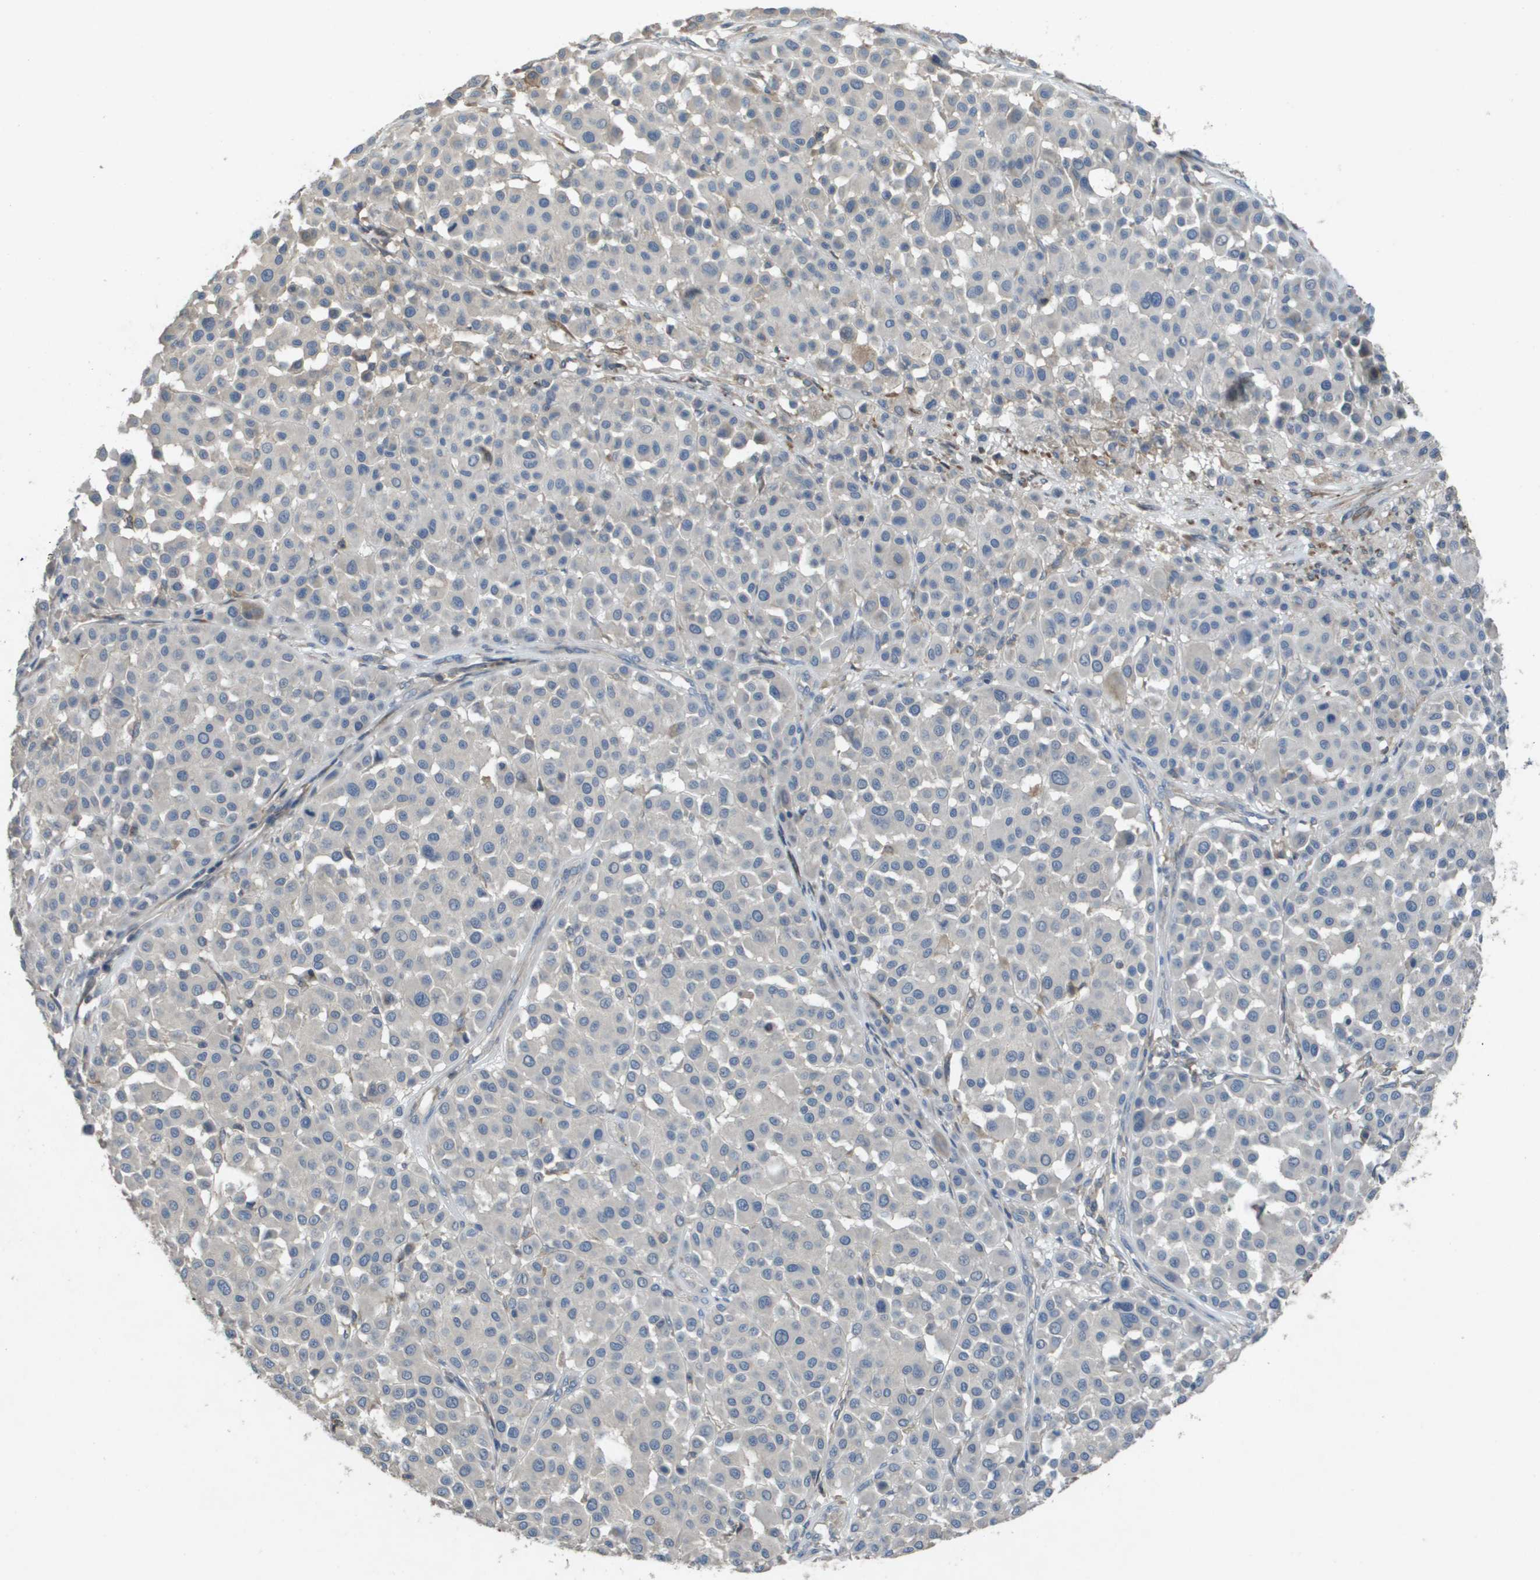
{"staining": {"intensity": "negative", "quantity": "none", "location": "none"}, "tissue": "melanoma", "cell_type": "Tumor cells", "image_type": "cancer", "snomed": [{"axis": "morphology", "description": "Malignant melanoma, Metastatic site"}, {"axis": "topography", "description": "Soft tissue"}], "caption": "Immunohistochemistry (IHC) micrograph of neoplastic tissue: malignant melanoma (metastatic site) stained with DAB (3,3'-diaminobenzidine) shows no significant protein expression in tumor cells.", "gene": "CLCA4", "patient": {"sex": "male", "age": 41}}